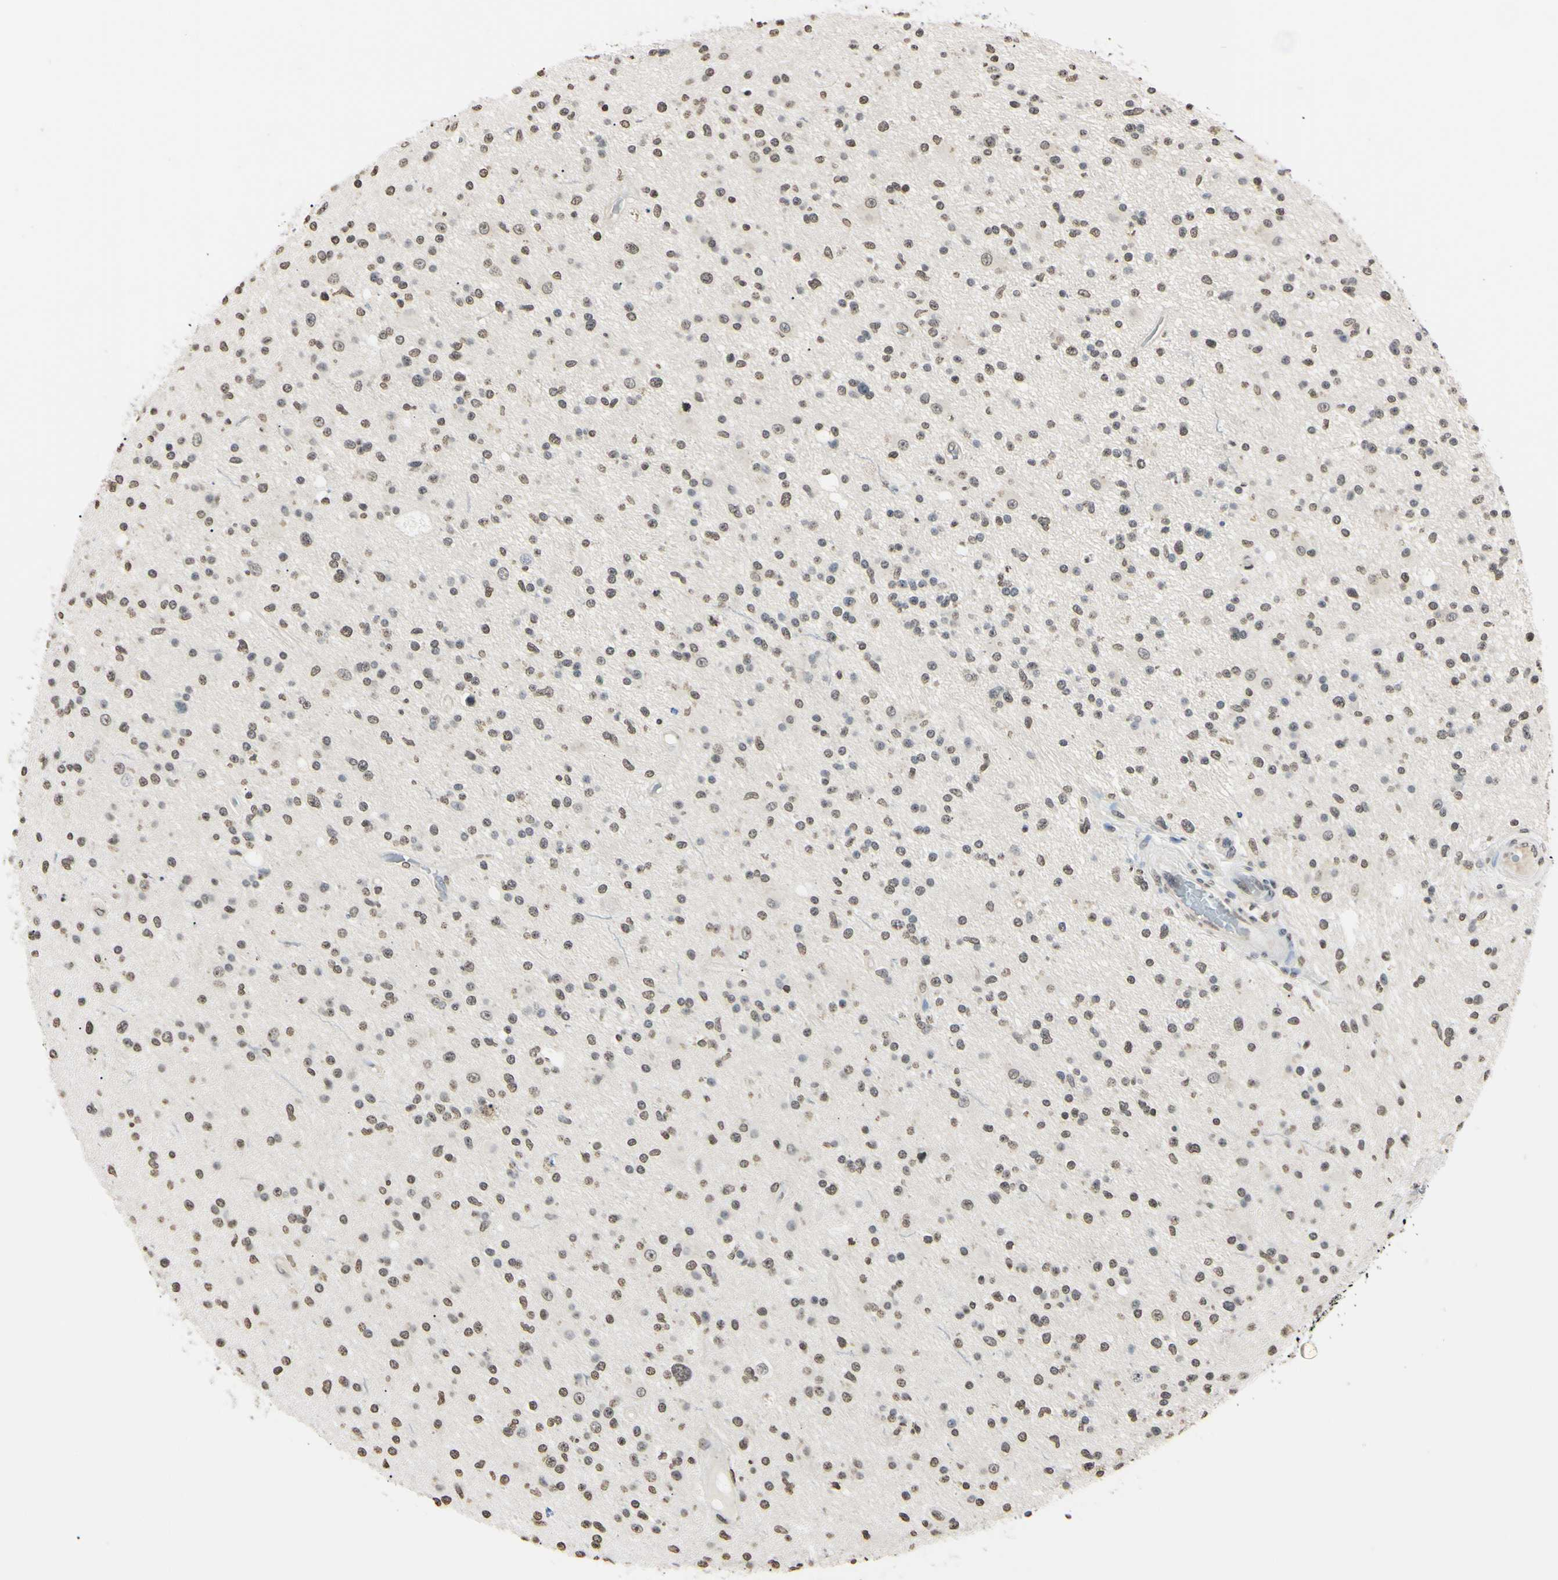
{"staining": {"intensity": "weak", "quantity": "25%-75%", "location": "nuclear"}, "tissue": "glioma", "cell_type": "Tumor cells", "image_type": "cancer", "snomed": [{"axis": "morphology", "description": "Glioma, malignant, High grade"}, {"axis": "topography", "description": "Brain"}], "caption": "Brown immunohistochemical staining in human glioma exhibits weak nuclear positivity in approximately 25%-75% of tumor cells.", "gene": "CDC45", "patient": {"sex": "male", "age": 33}}